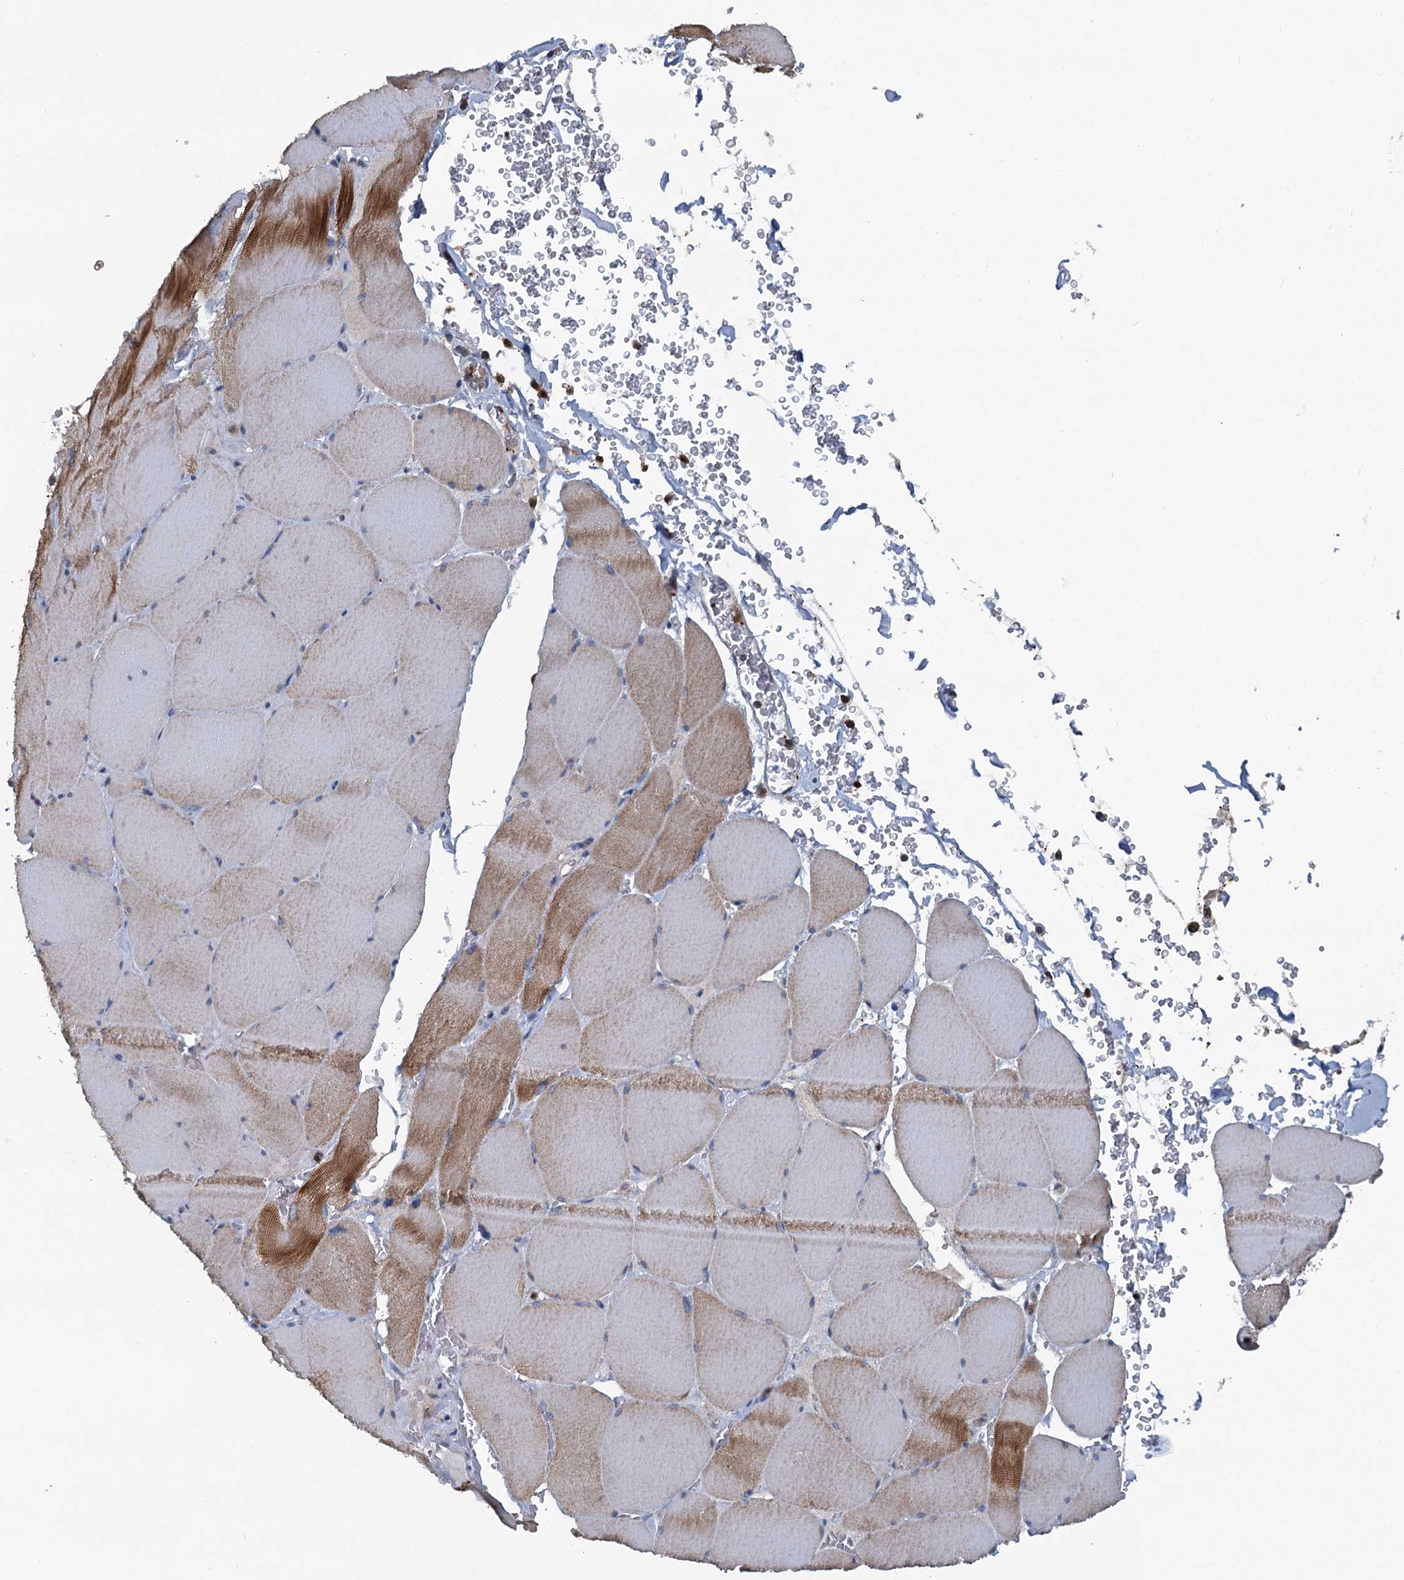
{"staining": {"intensity": "strong", "quantity": "25%-75%", "location": "cytoplasmic/membranous"}, "tissue": "skeletal muscle", "cell_type": "Myocytes", "image_type": "normal", "snomed": [{"axis": "morphology", "description": "Normal tissue, NOS"}, {"axis": "topography", "description": "Skeletal muscle"}, {"axis": "topography", "description": "Head-Neck"}], "caption": "Immunohistochemistry image of benign human skeletal muscle stained for a protein (brown), which demonstrates high levels of strong cytoplasmic/membranous positivity in approximately 25%-75% of myocytes.", "gene": "GCLM", "patient": {"sex": "male", "age": 66}}